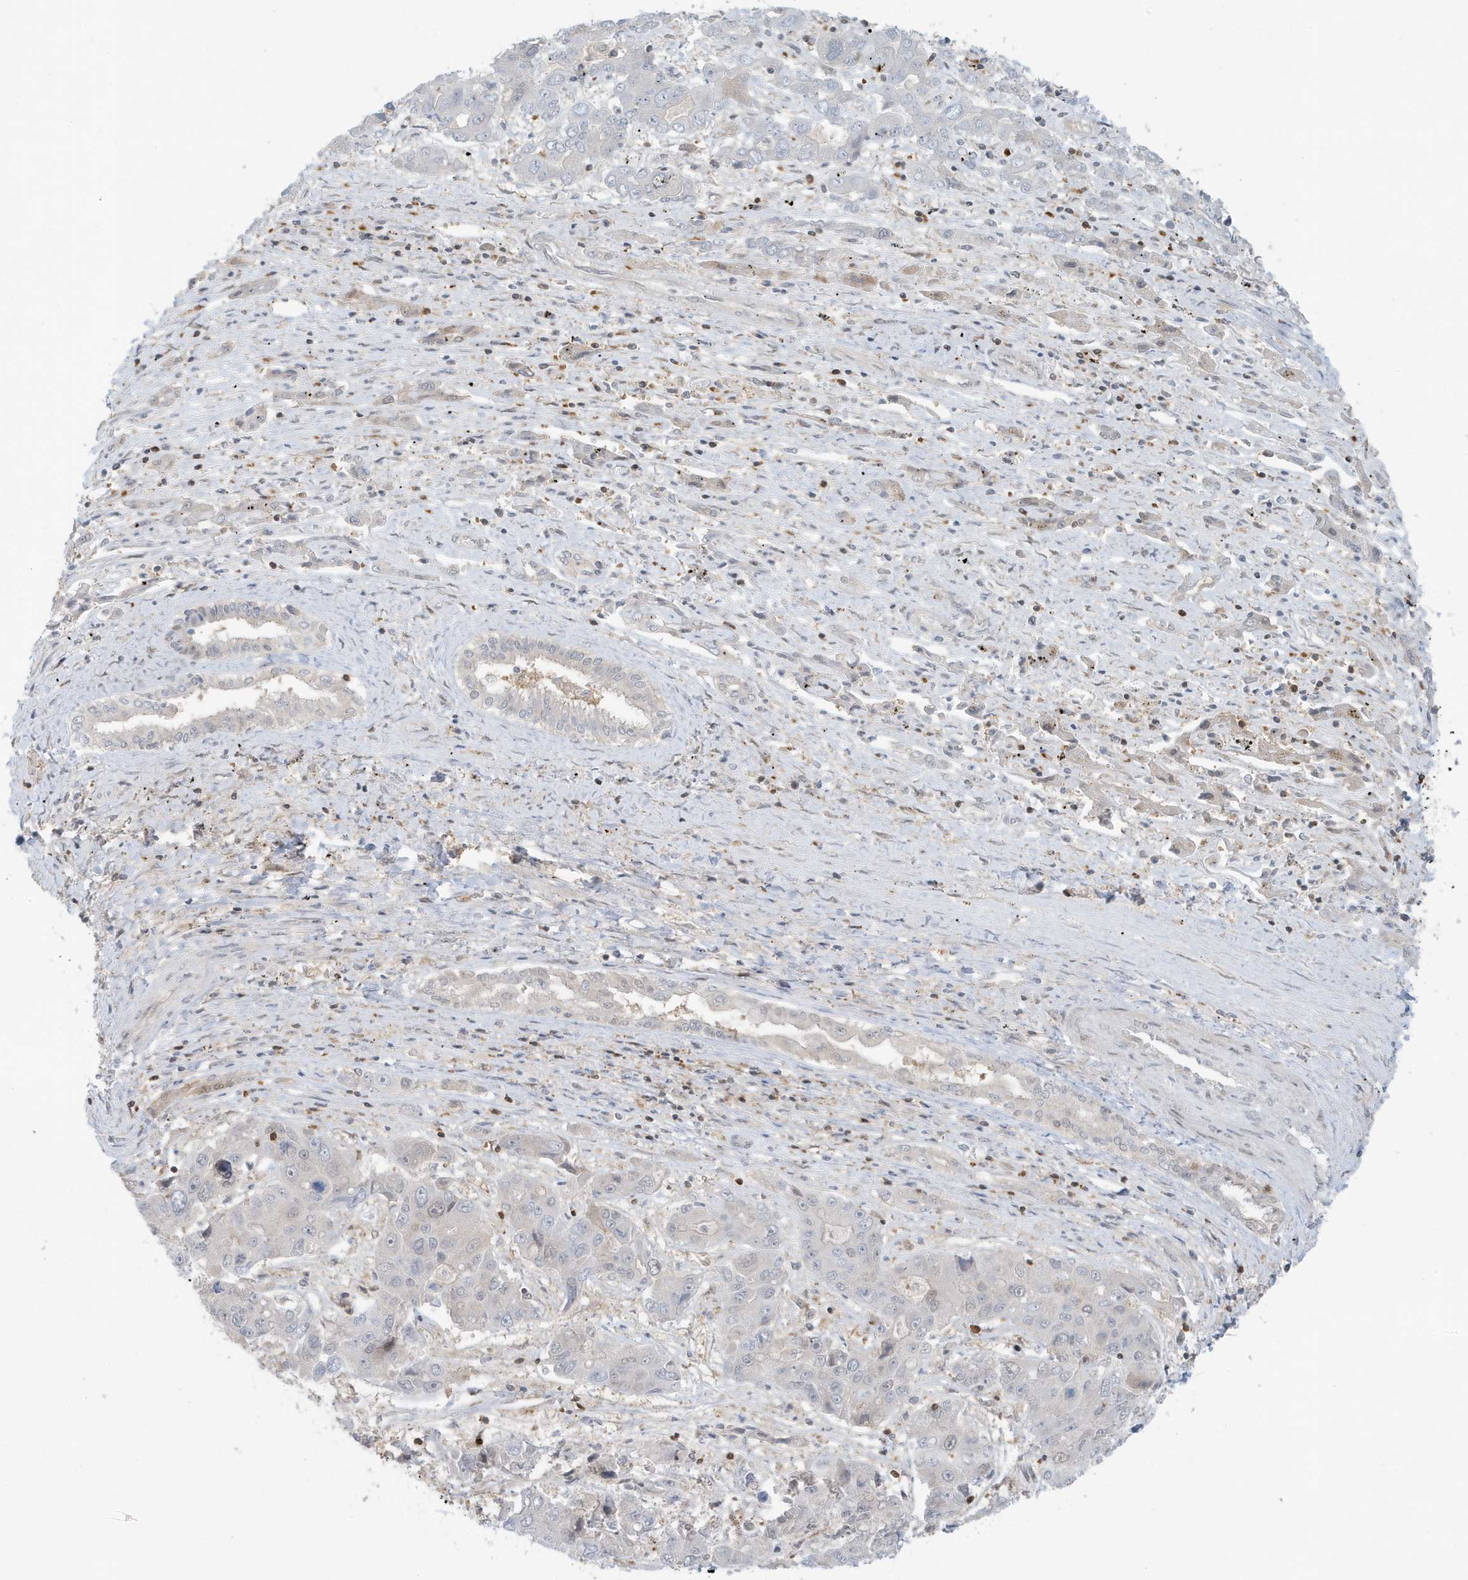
{"staining": {"intensity": "negative", "quantity": "none", "location": "none"}, "tissue": "liver cancer", "cell_type": "Tumor cells", "image_type": "cancer", "snomed": [{"axis": "morphology", "description": "Cholangiocarcinoma"}, {"axis": "topography", "description": "Liver"}], "caption": "A histopathology image of human liver cancer (cholangiocarcinoma) is negative for staining in tumor cells. Nuclei are stained in blue.", "gene": "OGA", "patient": {"sex": "male", "age": 67}}